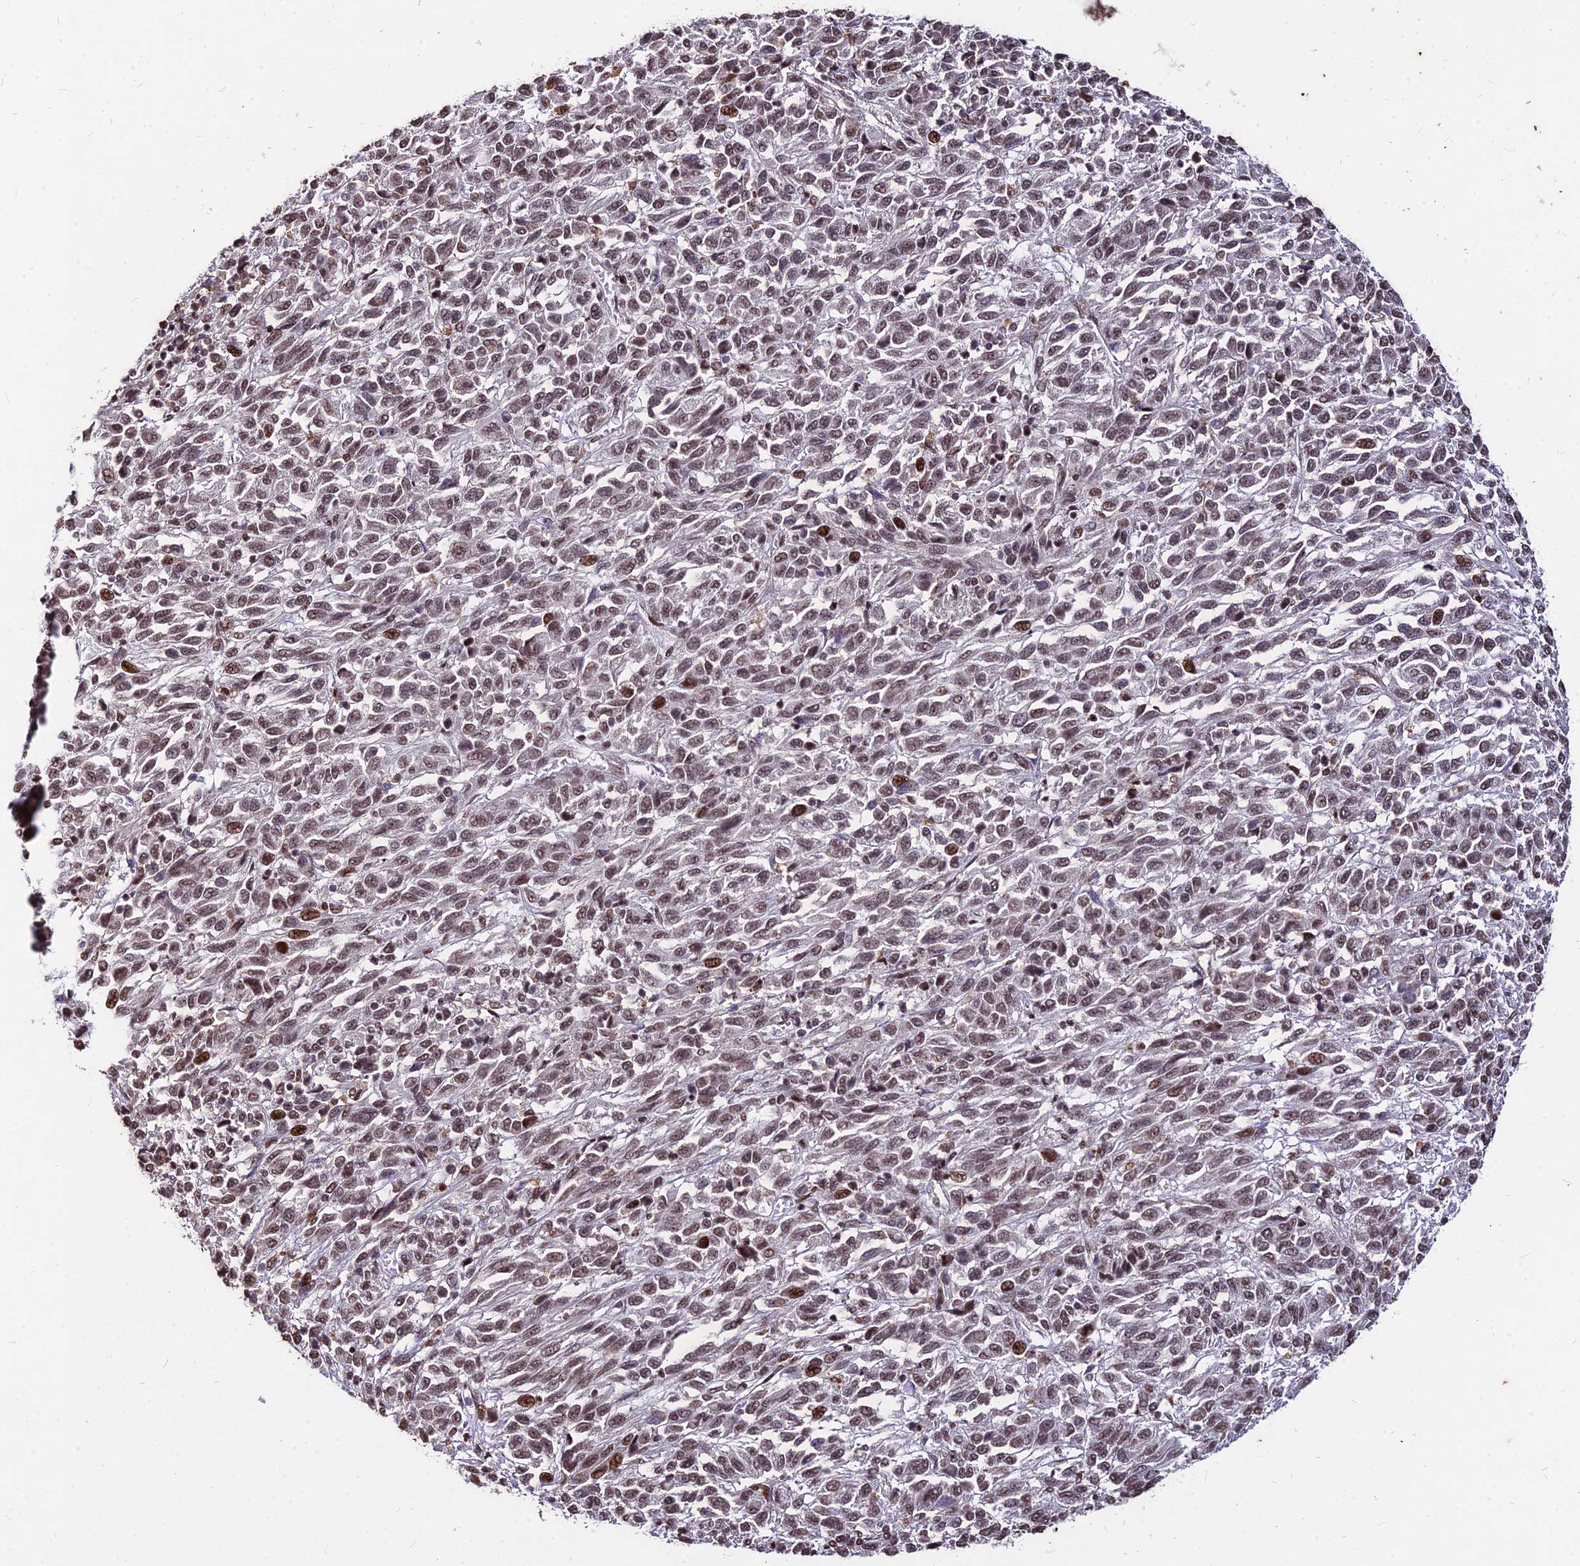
{"staining": {"intensity": "moderate", "quantity": ">75%", "location": "nuclear"}, "tissue": "melanoma", "cell_type": "Tumor cells", "image_type": "cancer", "snomed": [{"axis": "morphology", "description": "Malignant melanoma, Metastatic site"}, {"axis": "topography", "description": "Lung"}], "caption": "Melanoma stained for a protein displays moderate nuclear positivity in tumor cells.", "gene": "ZBED4", "patient": {"sex": "male", "age": 64}}